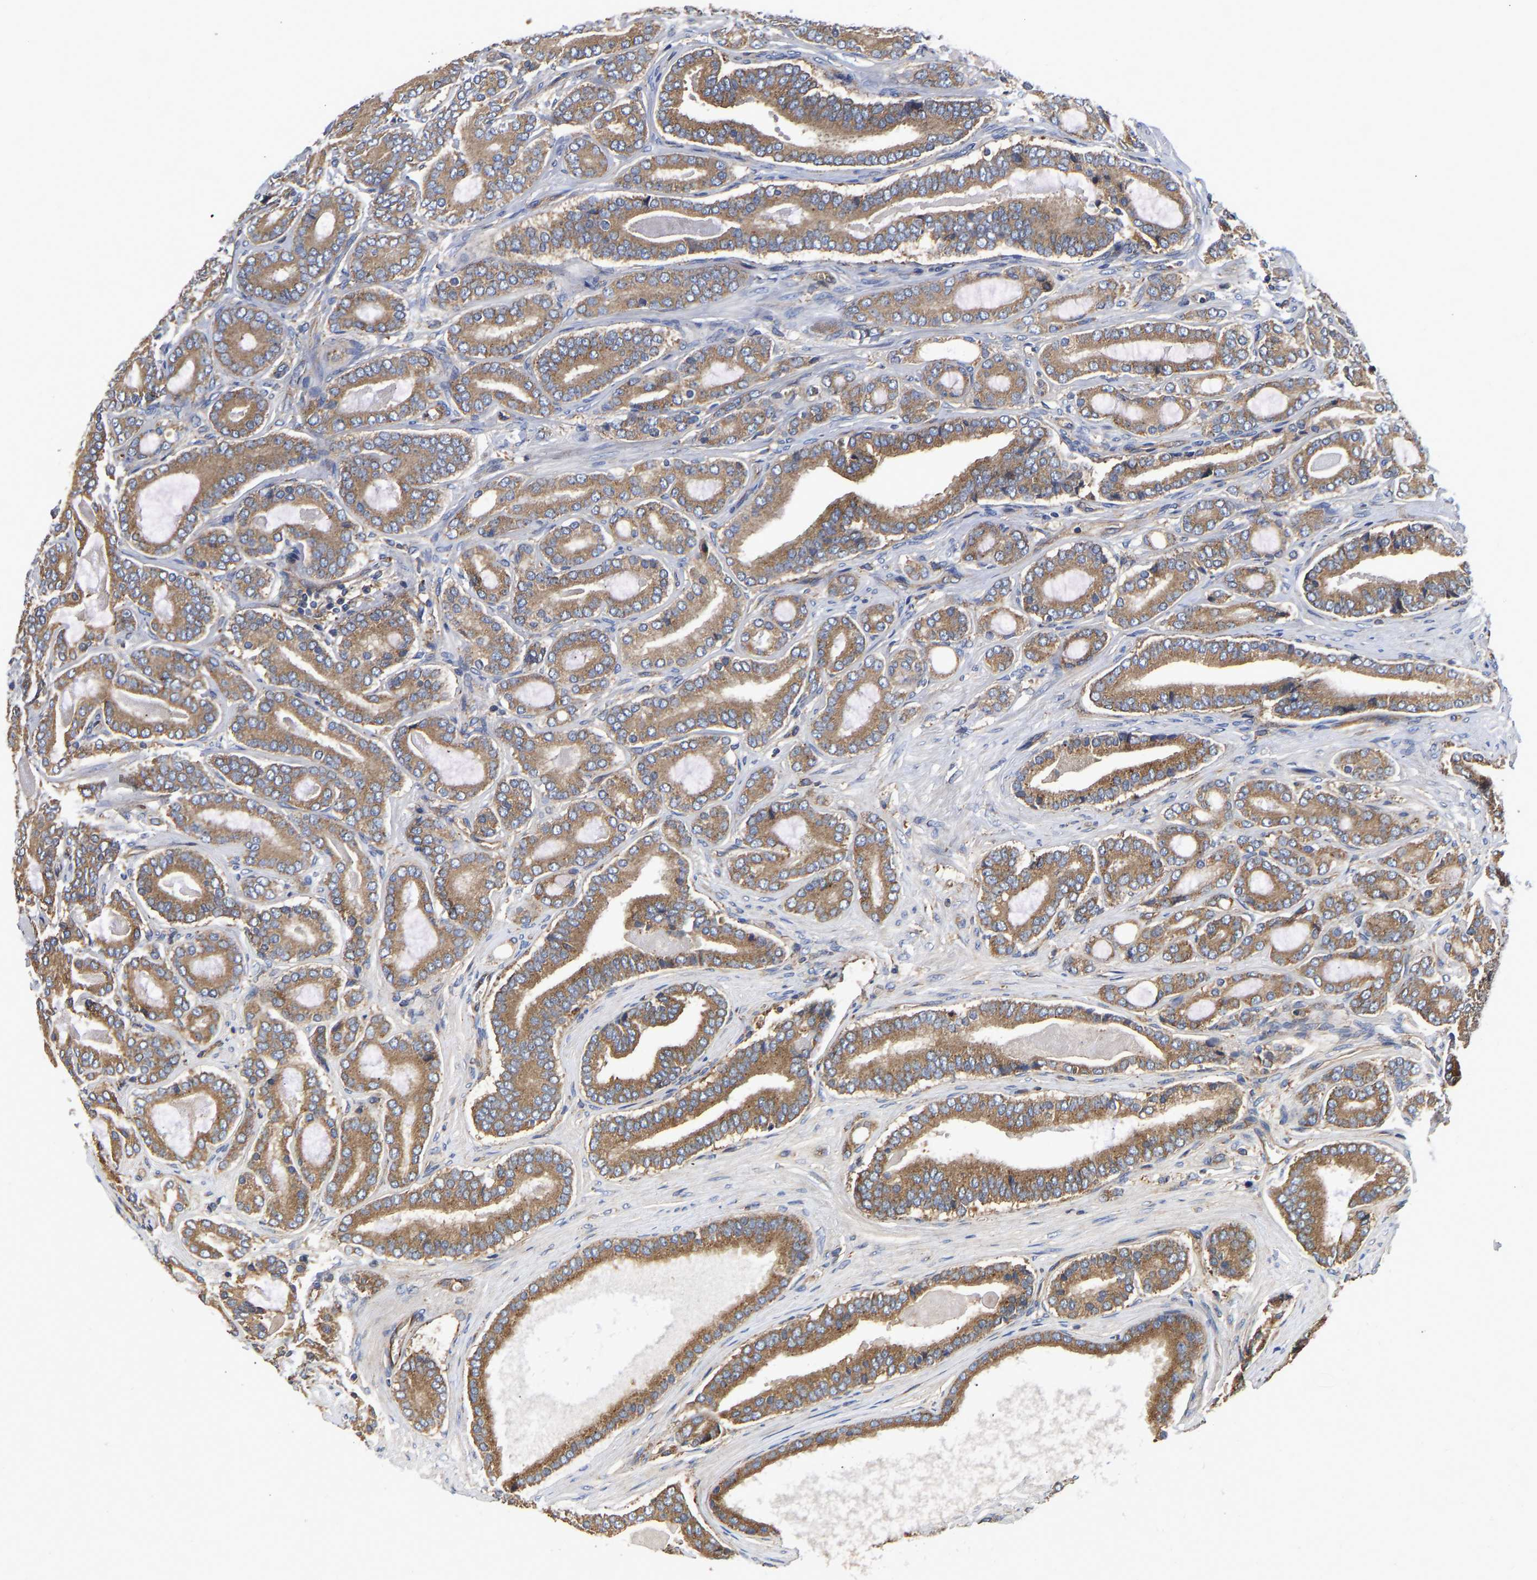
{"staining": {"intensity": "moderate", "quantity": ">75%", "location": "cytoplasmic/membranous"}, "tissue": "prostate cancer", "cell_type": "Tumor cells", "image_type": "cancer", "snomed": [{"axis": "morphology", "description": "Adenocarcinoma, High grade"}, {"axis": "topography", "description": "Prostate"}], "caption": "Protein expression analysis of human prostate cancer (high-grade adenocarcinoma) reveals moderate cytoplasmic/membranous staining in approximately >75% of tumor cells. (Stains: DAB (3,3'-diaminobenzidine) in brown, nuclei in blue, Microscopy: brightfield microscopy at high magnification).", "gene": "FLNB", "patient": {"sex": "male", "age": 60}}